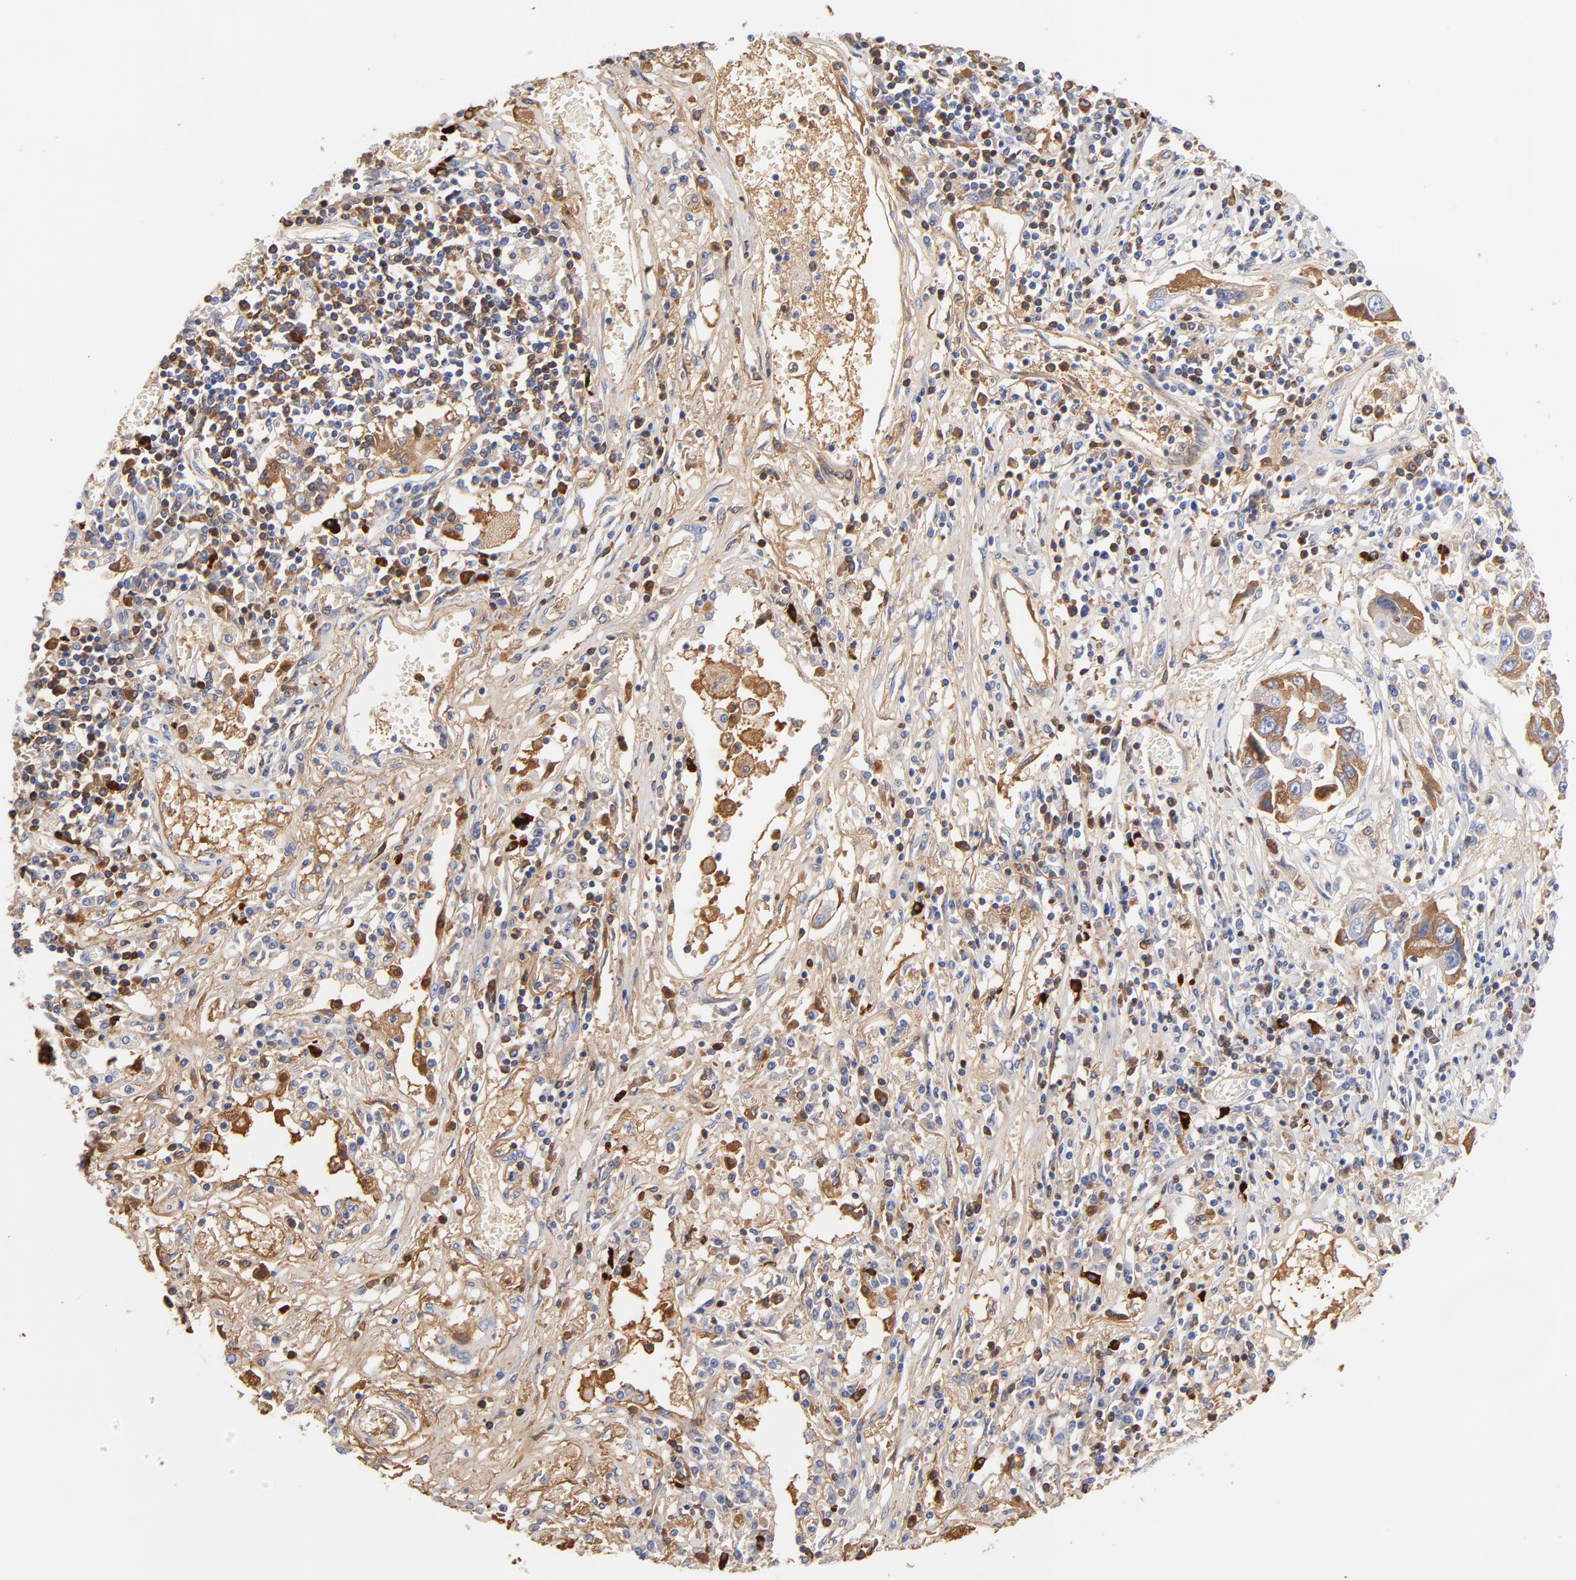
{"staining": {"intensity": "weak", "quantity": "25%-75%", "location": "cytoplasmic/membranous"}, "tissue": "lung cancer", "cell_type": "Tumor cells", "image_type": "cancer", "snomed": [{"axis": "morphology", "description": "Squamous cell carcinoma, NOS"}, {"axis": "topography", "description": "Lung"}], "caption": "Immunohistochemical staining of lung squamous cell carcinoma displays low levels of weak cytoplasmic/membranous staining in approximately 25%-75% of tumor cells.", "gene": "IGLV3-10", "patient": {"sex": "male", "age": 71}}